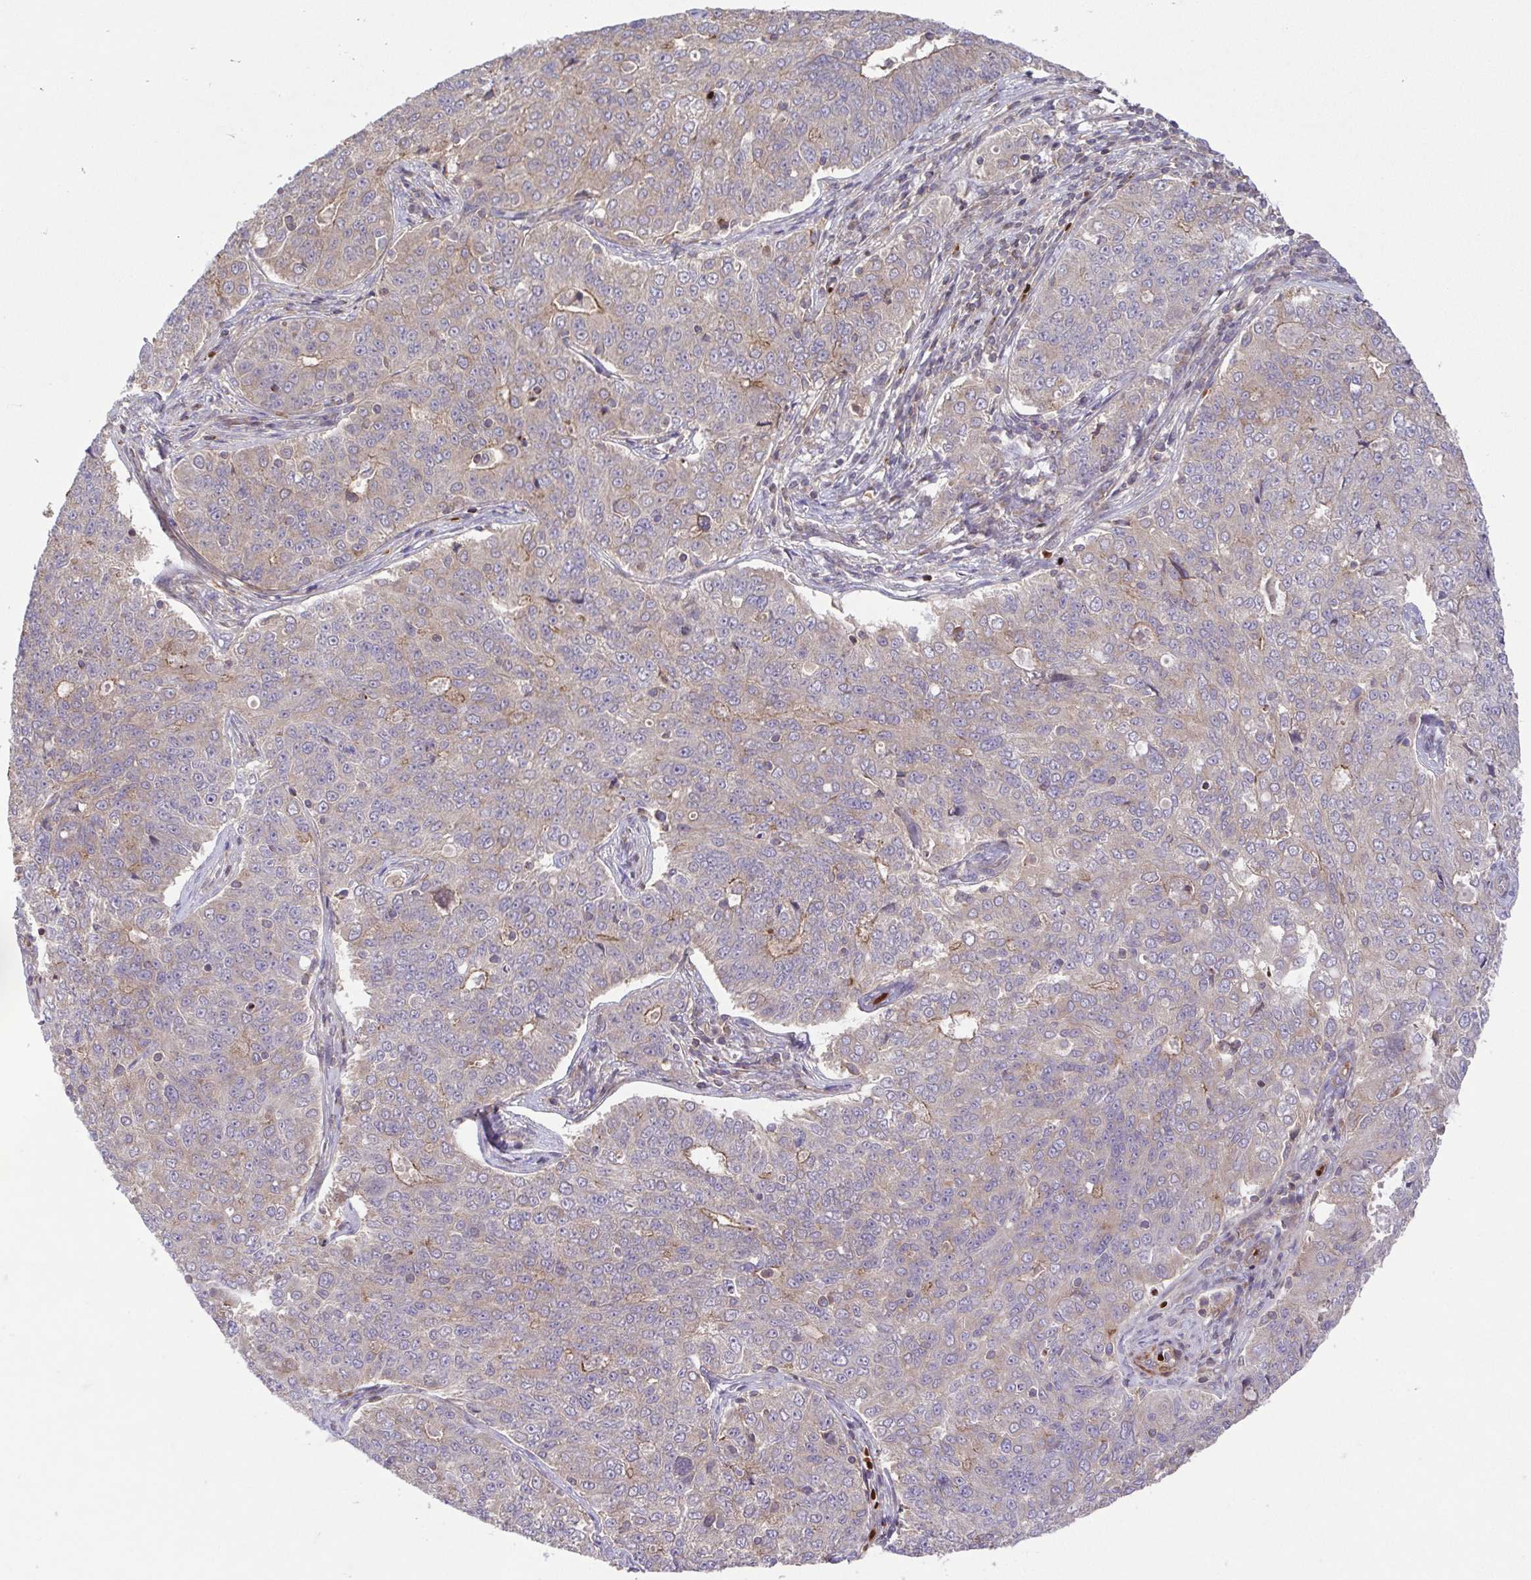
{"staining": {"intensity": "weak", "quantity": "<25%", "location": "cytoplasmic/membranous"}, "tissue": "endometrial cancer", "cell_type": "Tumor cells", "image_type": "cancer", "snomed": [{"axis": "morphology", "description": "Adenocarcinoma, NOS"}, {"axis": "topography", "description": "Endometrium"}], "caption": "Immunohistochemistry (IHC) of endometrial adenocarcinoma reveals no positivity in tumor cells. (Stains: DAB immunohistochemistry with hematoxylin counter stain, Microscopy: brightfield microscopy at high magnification).", "gene": "IDE", "patient": {"sex": "female", "age": 43}}